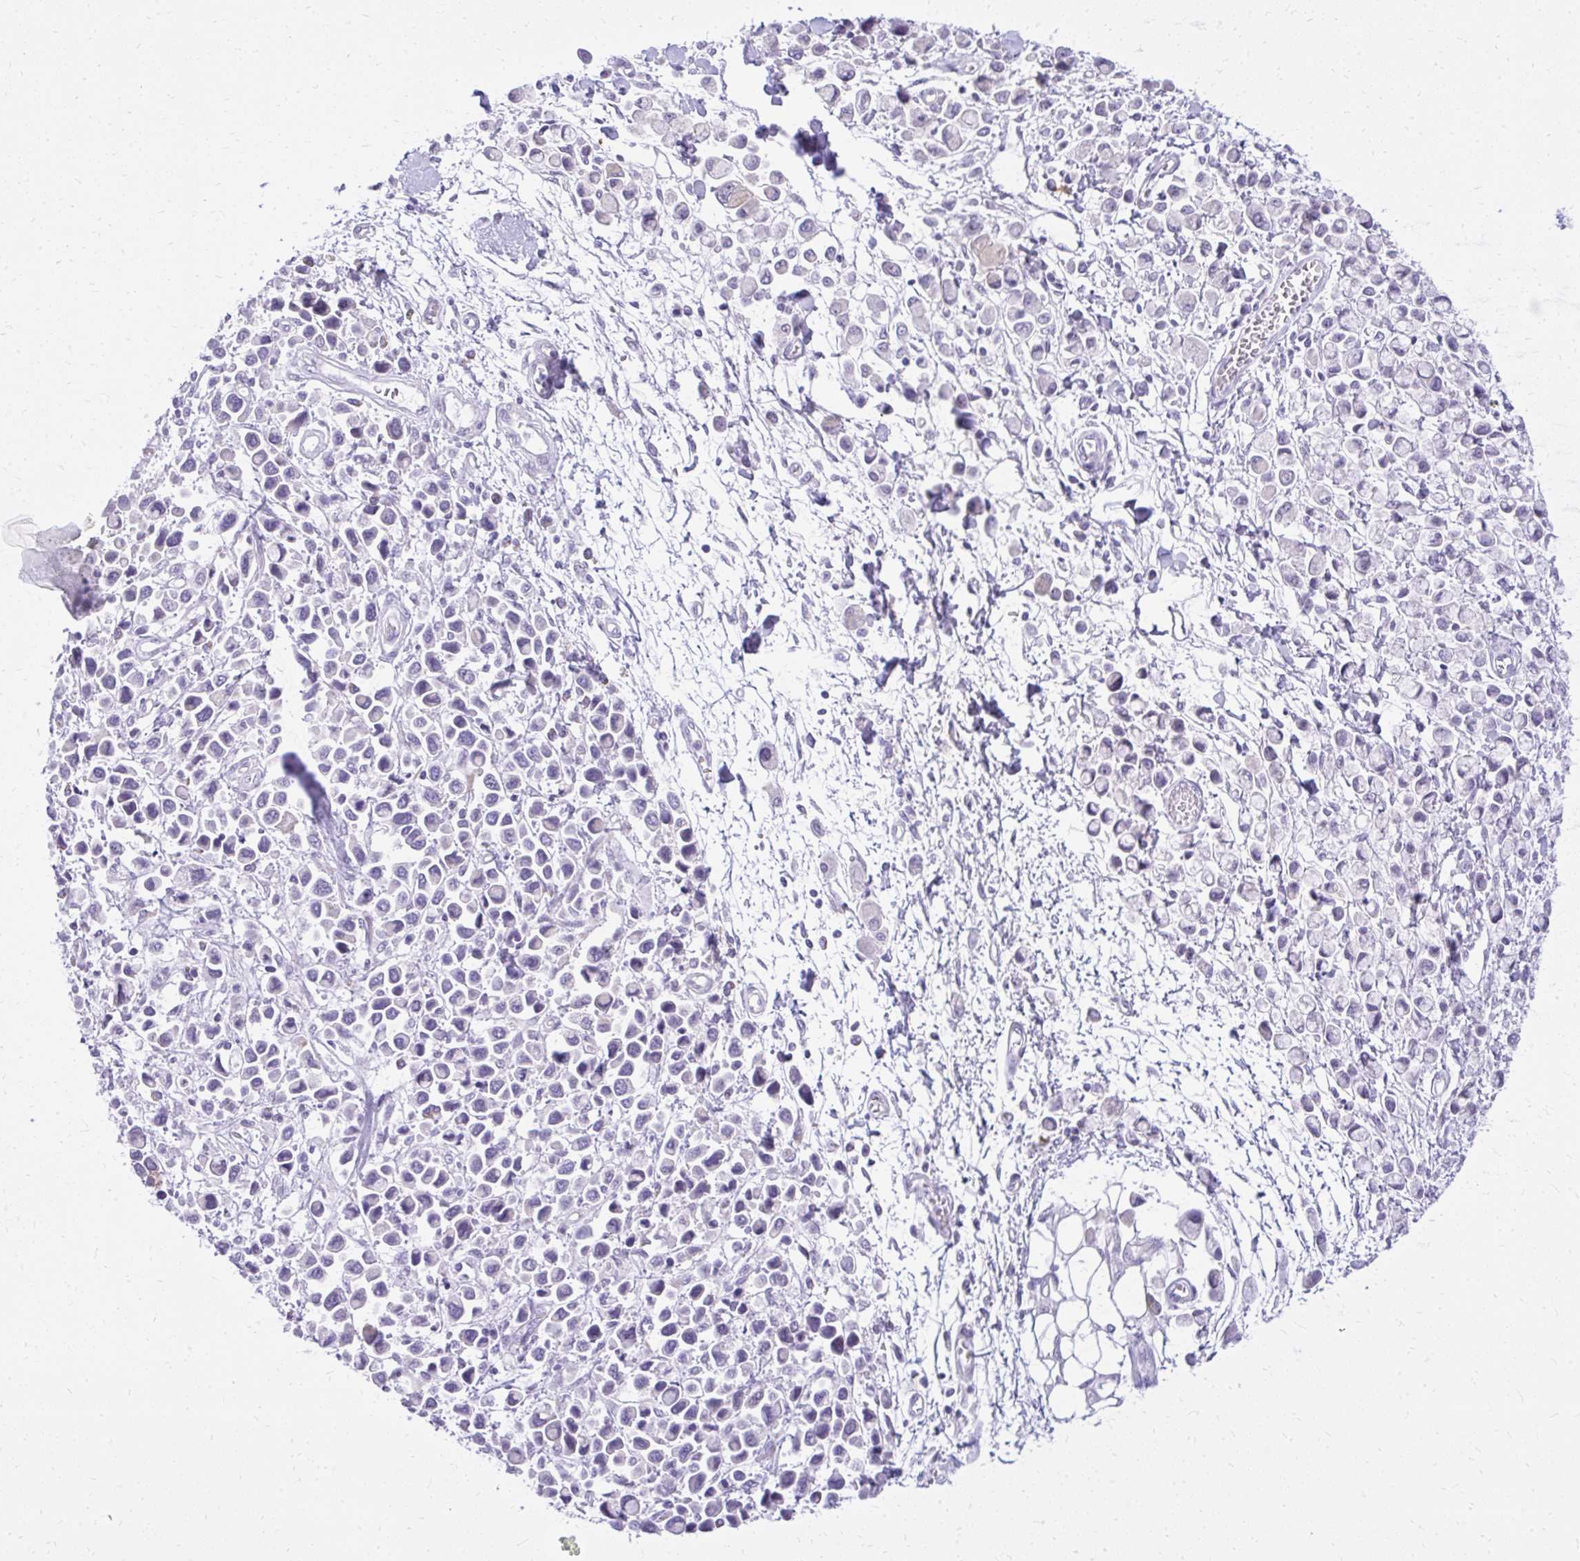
{"staining": {"intensity": "negative", "quantity": "none", "location": "none"}, "tissue": "stomach cancer", "cell_type": "Tumor cells", "image_type": "cancer", "snomed": [{"axis": "morphology", "description": "Adenocarcinoma, NOS"}, {"axis": "topography", "description": "Stomach"}], "caption": "A micrograph of human adenocarcinoma (stomach) is negative for staining in tumor cells.", "gene": "PRAP1", "patient": {"sex": "female", "age": 81}}